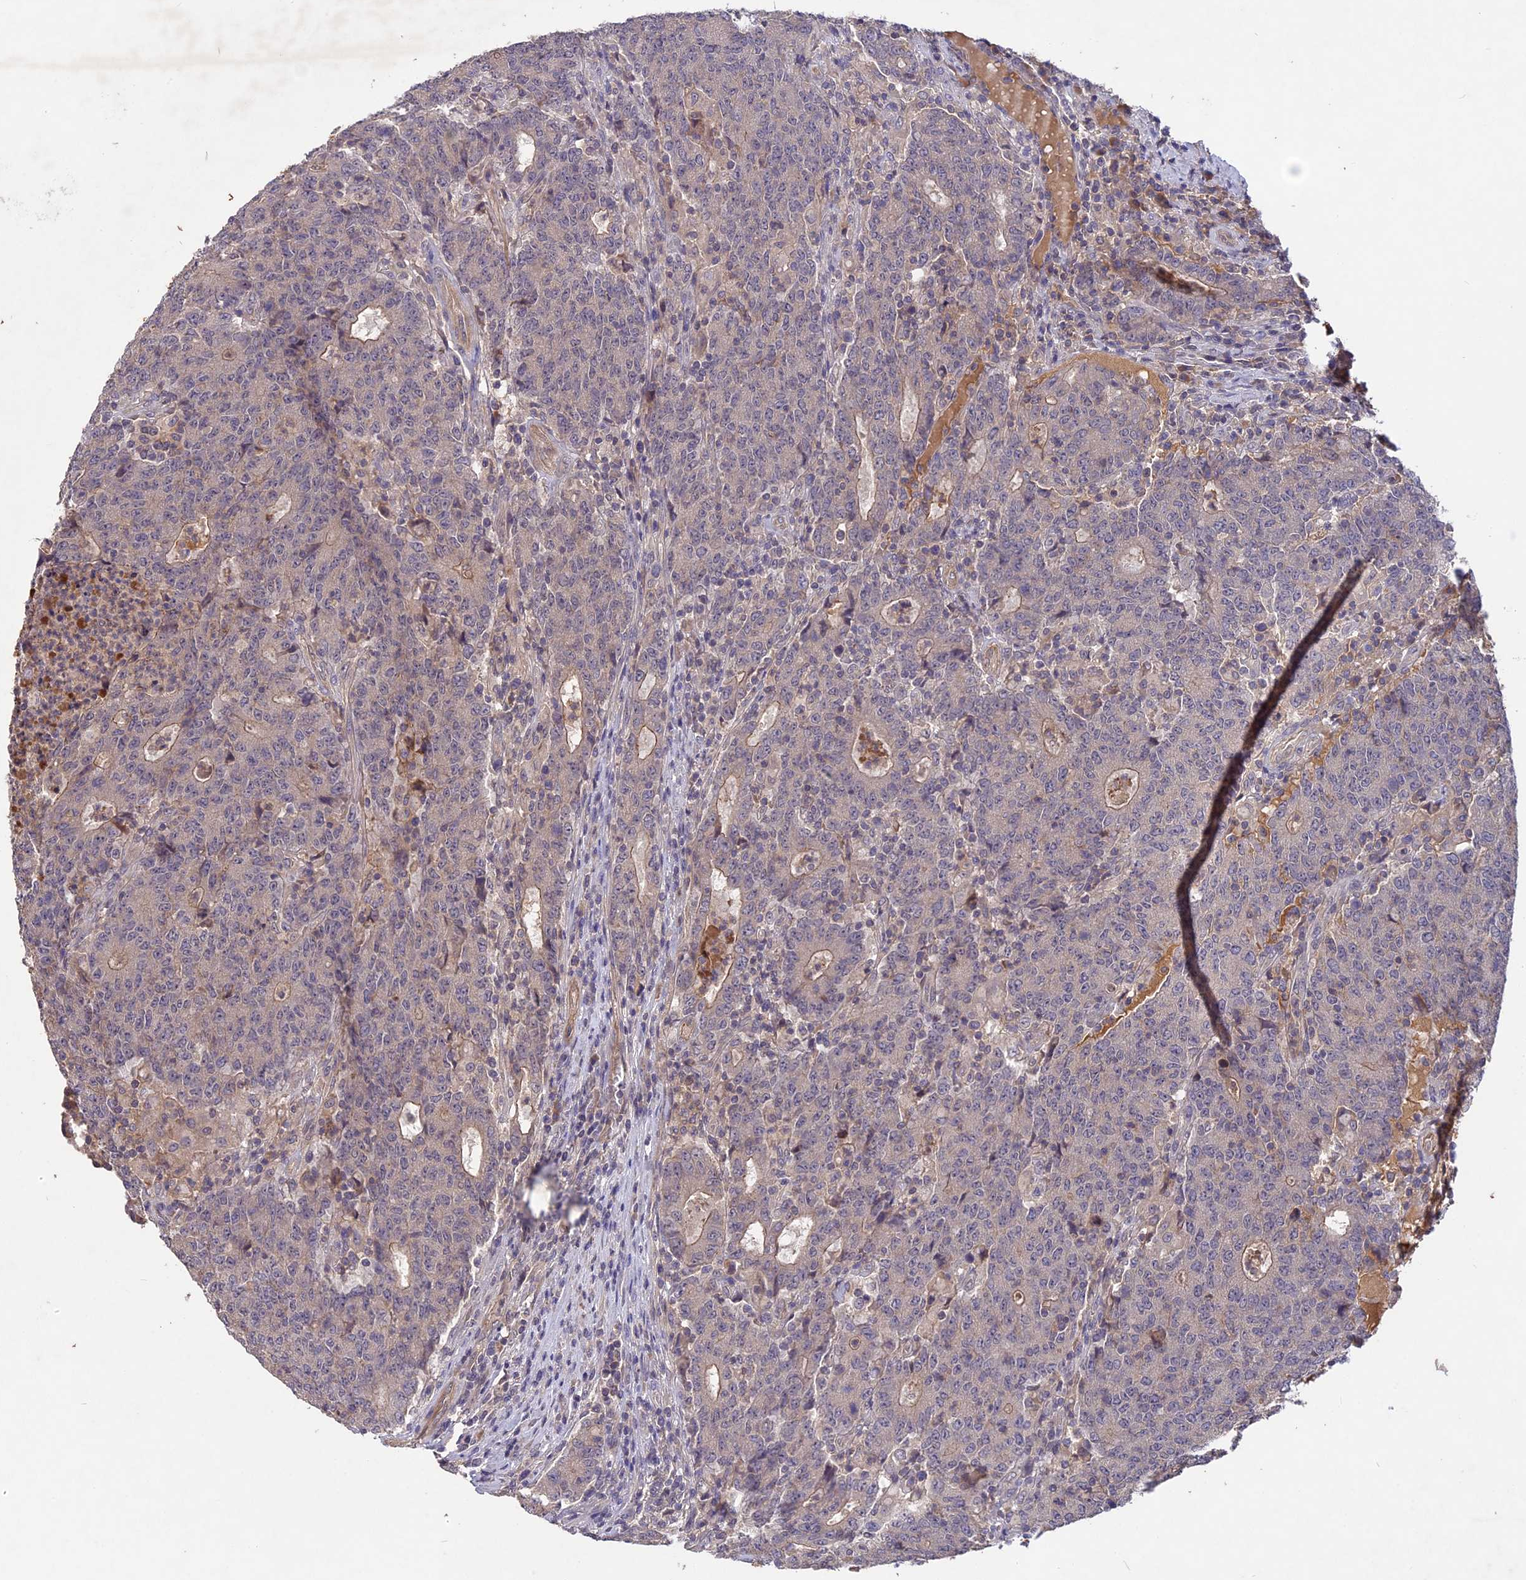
{"staining": {"intensity": "negative", "quantity": "none", "location": "none"}, "tissue": "colorectal cancer", "cell_type": "Tumor cells", "image_type": "cancer", "snomed": [{"axis": "morphology", "description": "Adenocarcinoma, NOS"}, {"axis": "topography", "description": "Colon"}], "caption": "This is an immunohistochemistry (IHC) image of adenocarcinoma (colorectal). There is no staining in tumor cells.", "gene": "ADO", "patient": {"sex": "female", "age": 75}}